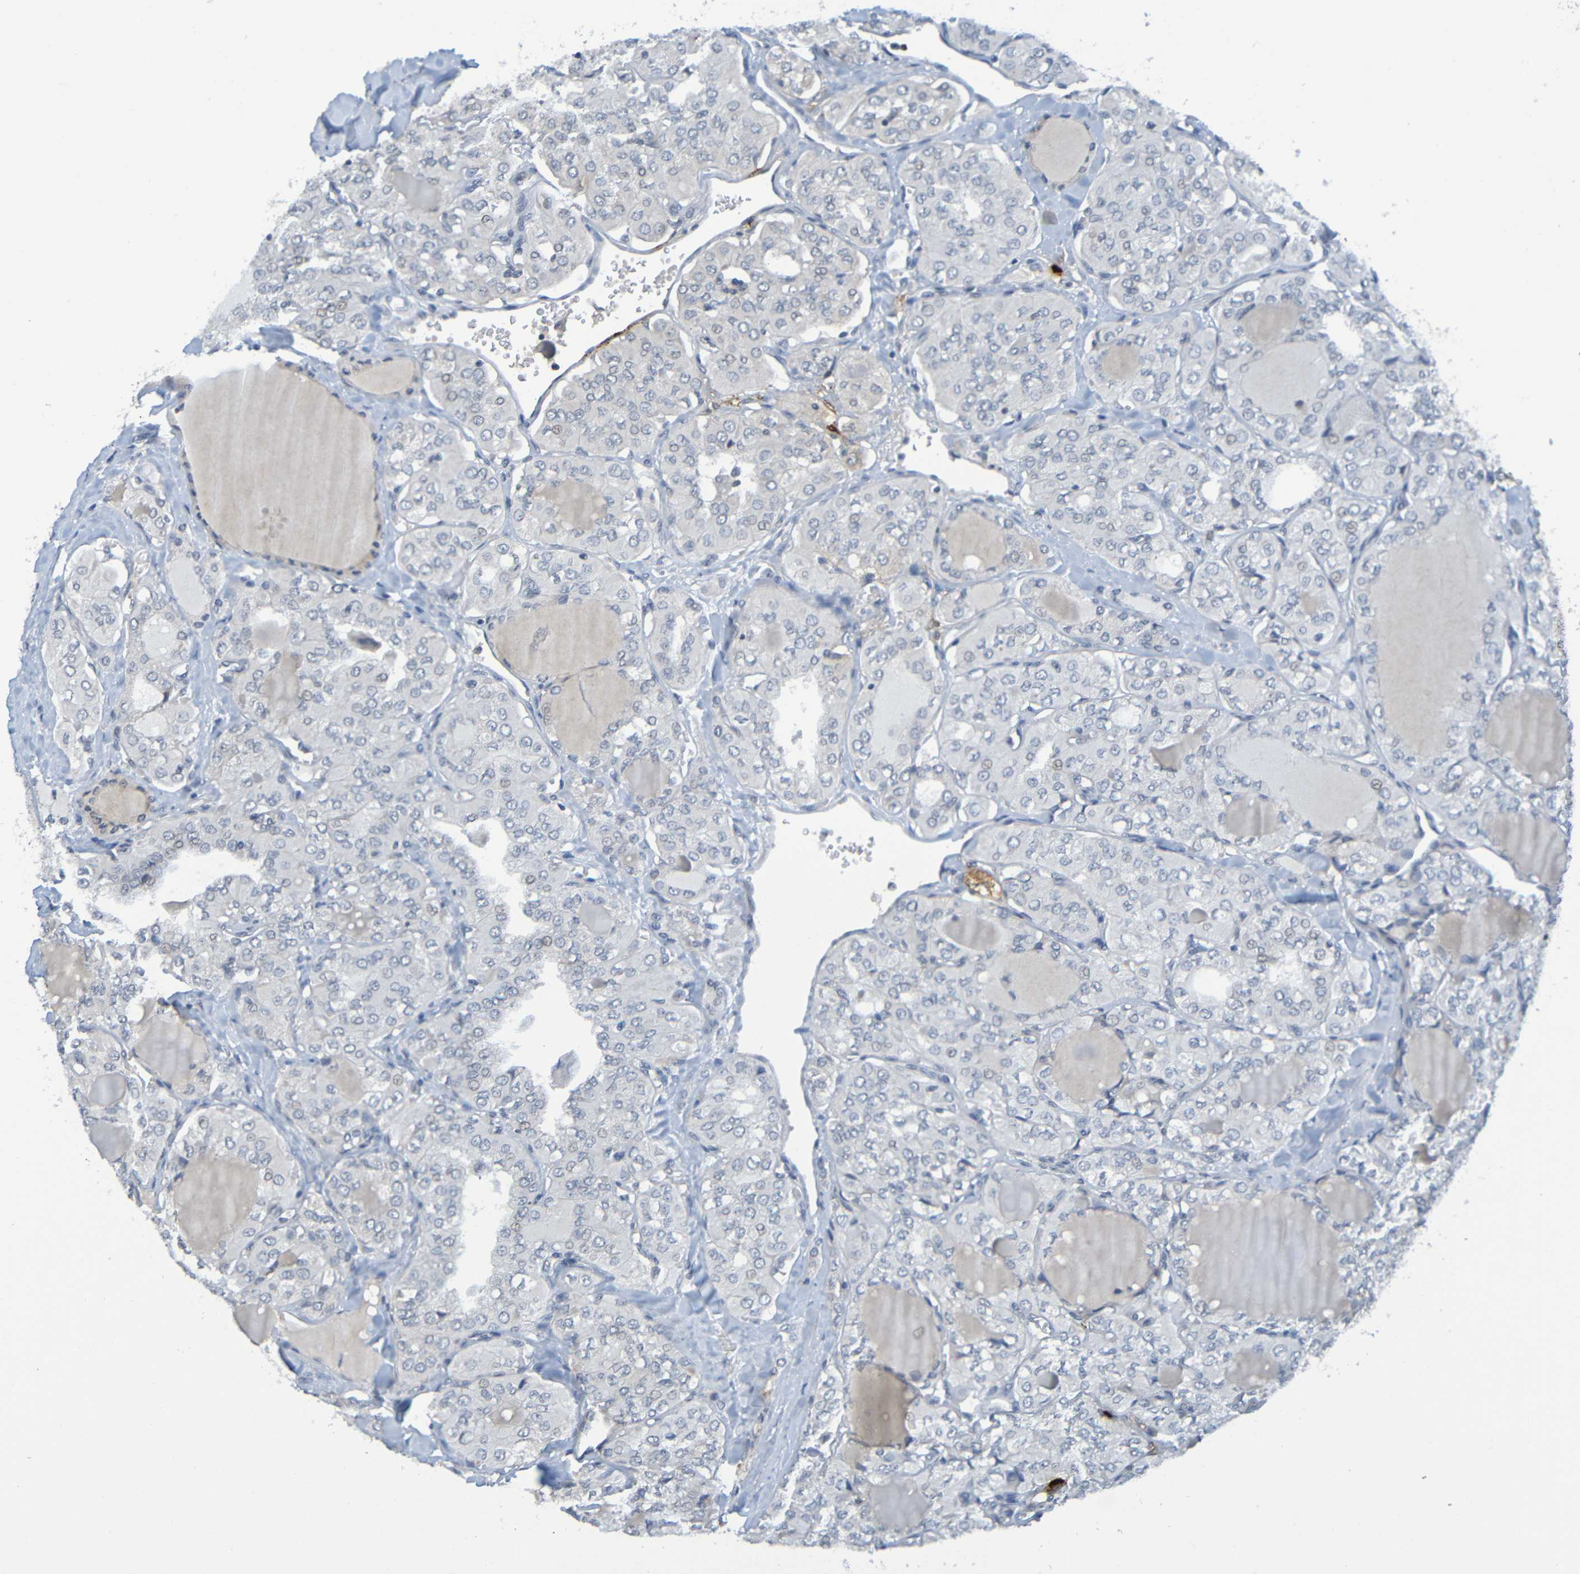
{"staining": {"intensity": "negative", "quantity": "none", "location": "none"}, "tissue": "thyroid cancer", "cell_type": "Tumor cells", "image_type": "cancer", "snomed": [{"axis": "morphology", "description": "Papillary adenocarcinoma, NOS"}, {"axis": "topography", "description": "Thyroid gland"}], "caption": "A high-resolution micrograph shows immunohistochemistry staining of papillary adenocarcinoma (thyroid), which demonstrates no significant positivity in tumor cells. The staining was performed using DAB (3,3'-diaminobenzidine) to visualize the protein expression in brown, while the nuclei were stained in blue with hematoxylin (Magnification: 20x).", "gene": "C3AR1", "patient": {"sex": "male", "age": 20}}